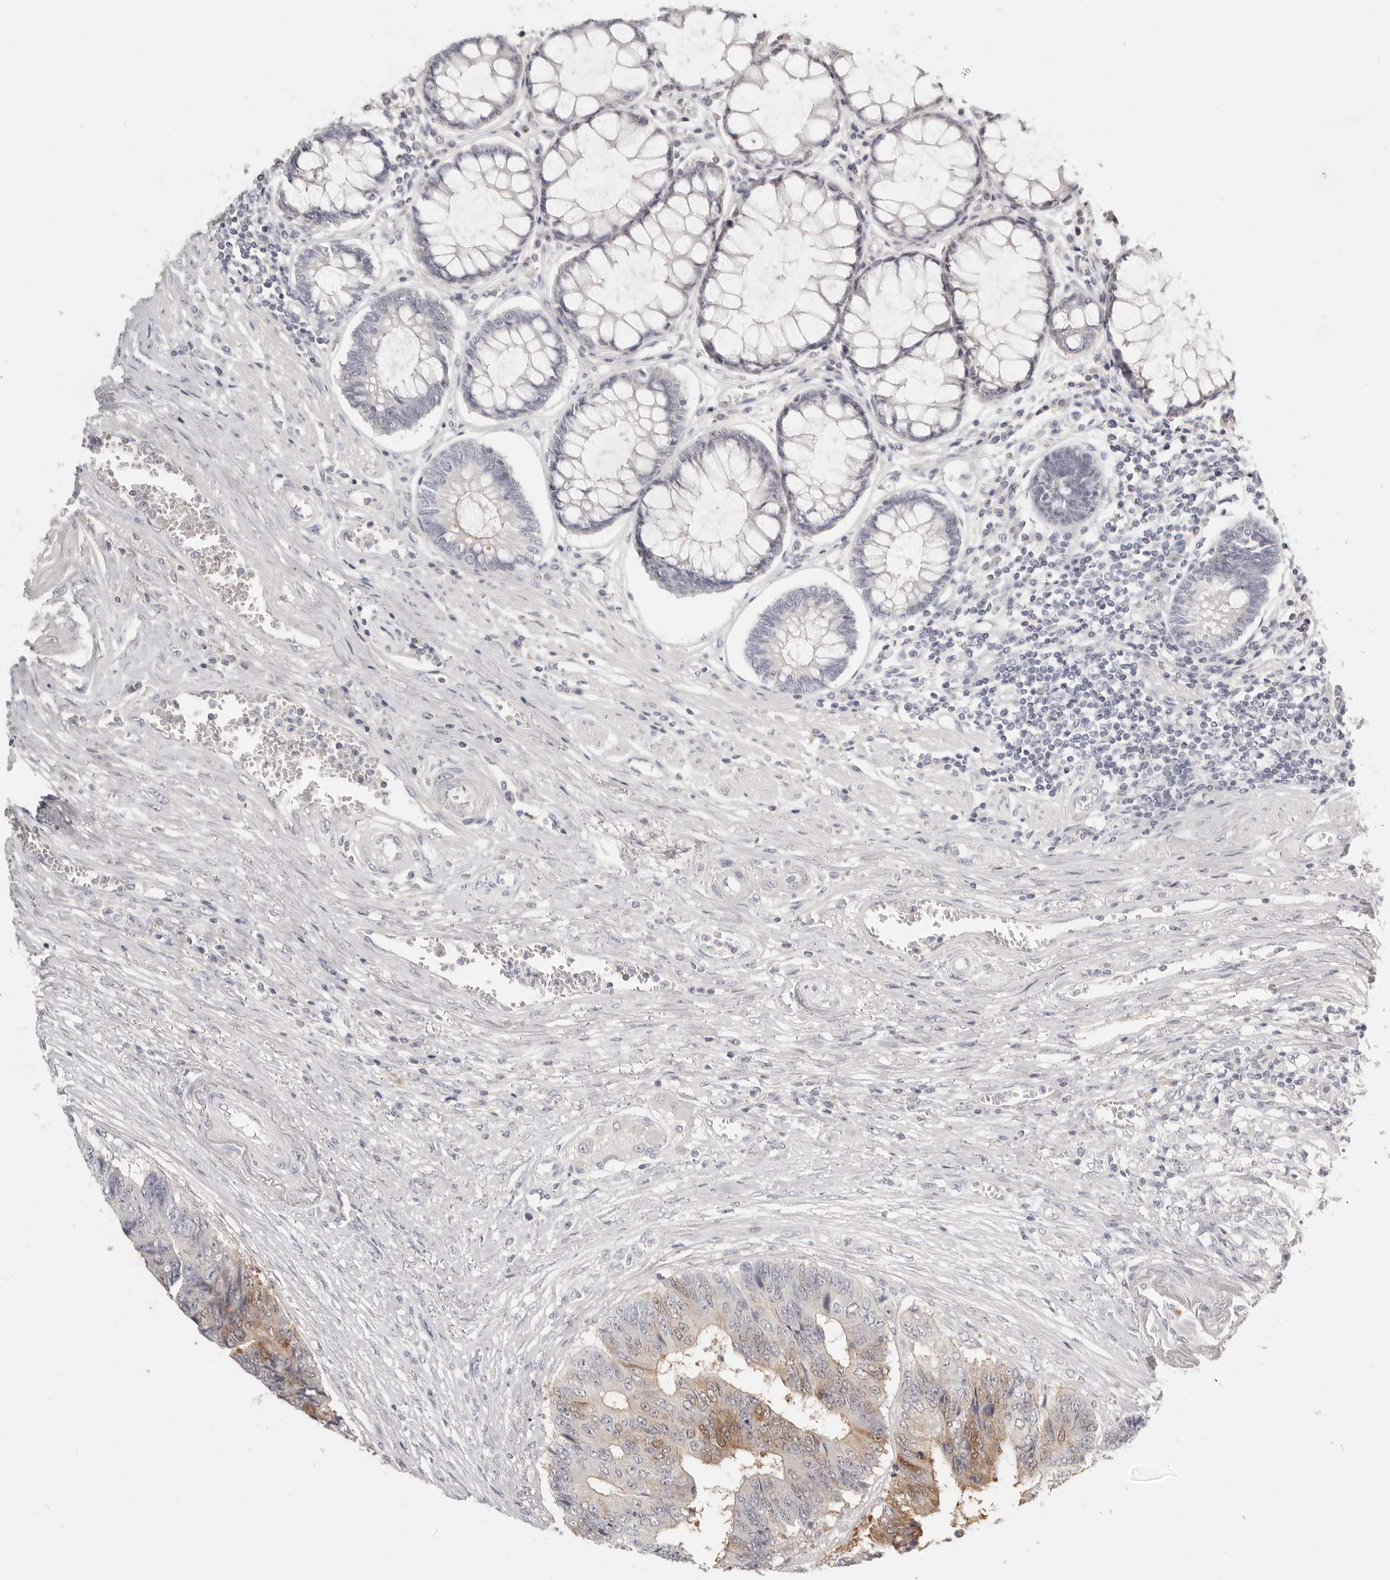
{"staining": {"intensity": "moderate", "quantity": "<25%", "location": "cytoplasmic/membranous"}, "tissue": "colorectal cancer", "cell_type": "Tumor cells", "image_type": "cancer", "snomed": [{"axis": "morphology", "description": "Adenocarcinoma, NOS"}, {"axis": "topography", "description": "Rectum"}], "caption": "Moderate cytoplasmic/membranous protein staining is identified in approximately <25% of tumor cells in colorectal adenocarcinoma. Ihc stains the protein in brown and the nuclei are stained blue.", "gene": "FABP1", "patient": {"sex": "male", "age": 84}}